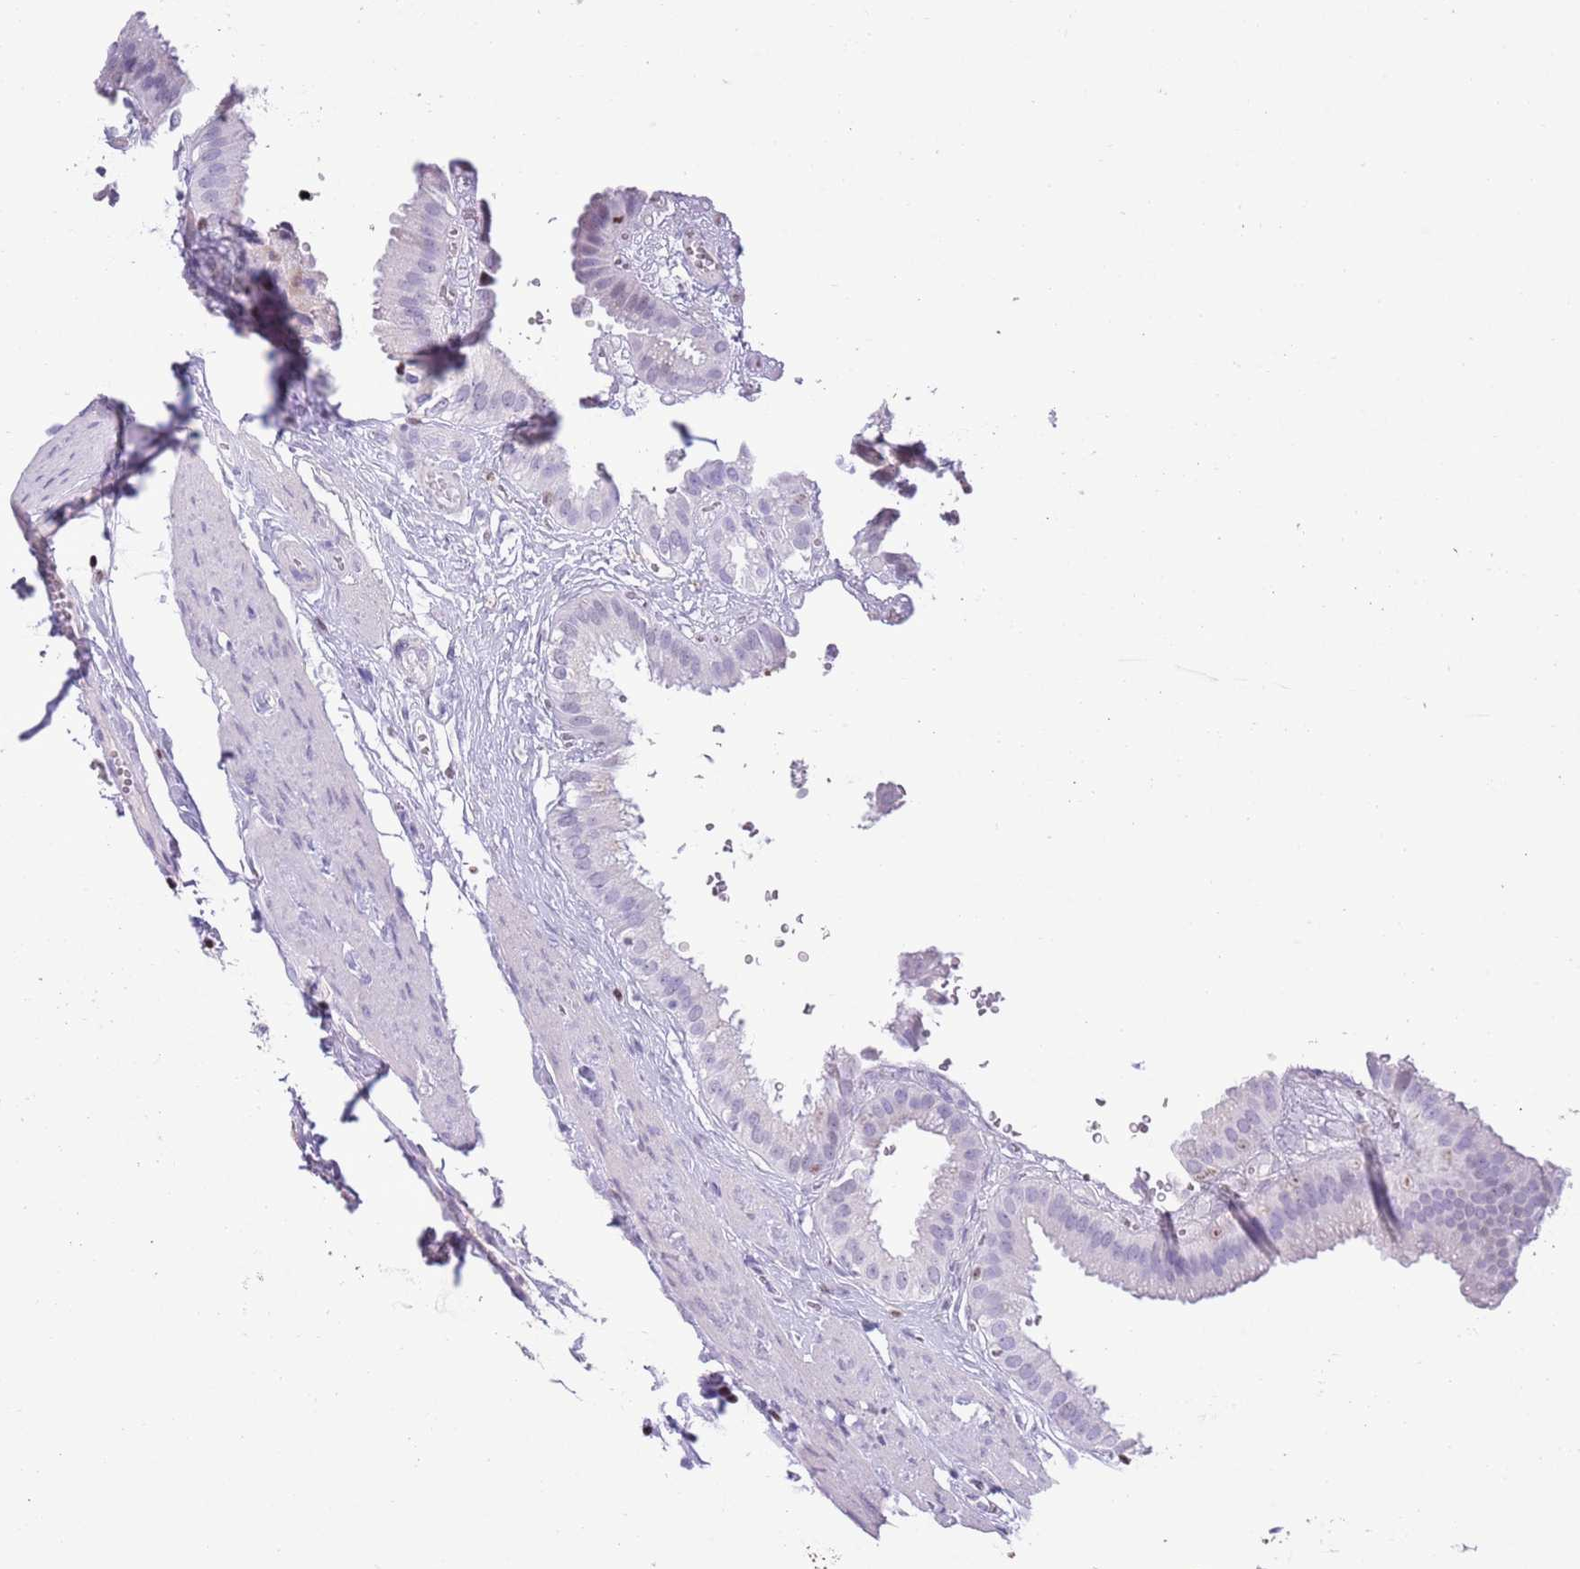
{"staining": {"intensity": "negative", "quantity": "none", "location": "none"}, "tissue": "gallbladder", "cell_type": "Glandular cells", "image_type": "normal", "snomed": [{"axis": "morphology", "description": "Normal tissue, NOS"}, {"axis": "topography", "description": "Gallbladder"}], "caption": "DAB (3,3'-diaminobenzidine) immunohistochemical staining of benign gallbladder exhibits no significant expression in glandular cells. (Brightfield microscopy of DAB (3,3'-diaminobenzidine) immunohistochemistry (IHC) at high magnification).", "gene": "BCL11B", "patient": {"sex": "female", "age": 61}}